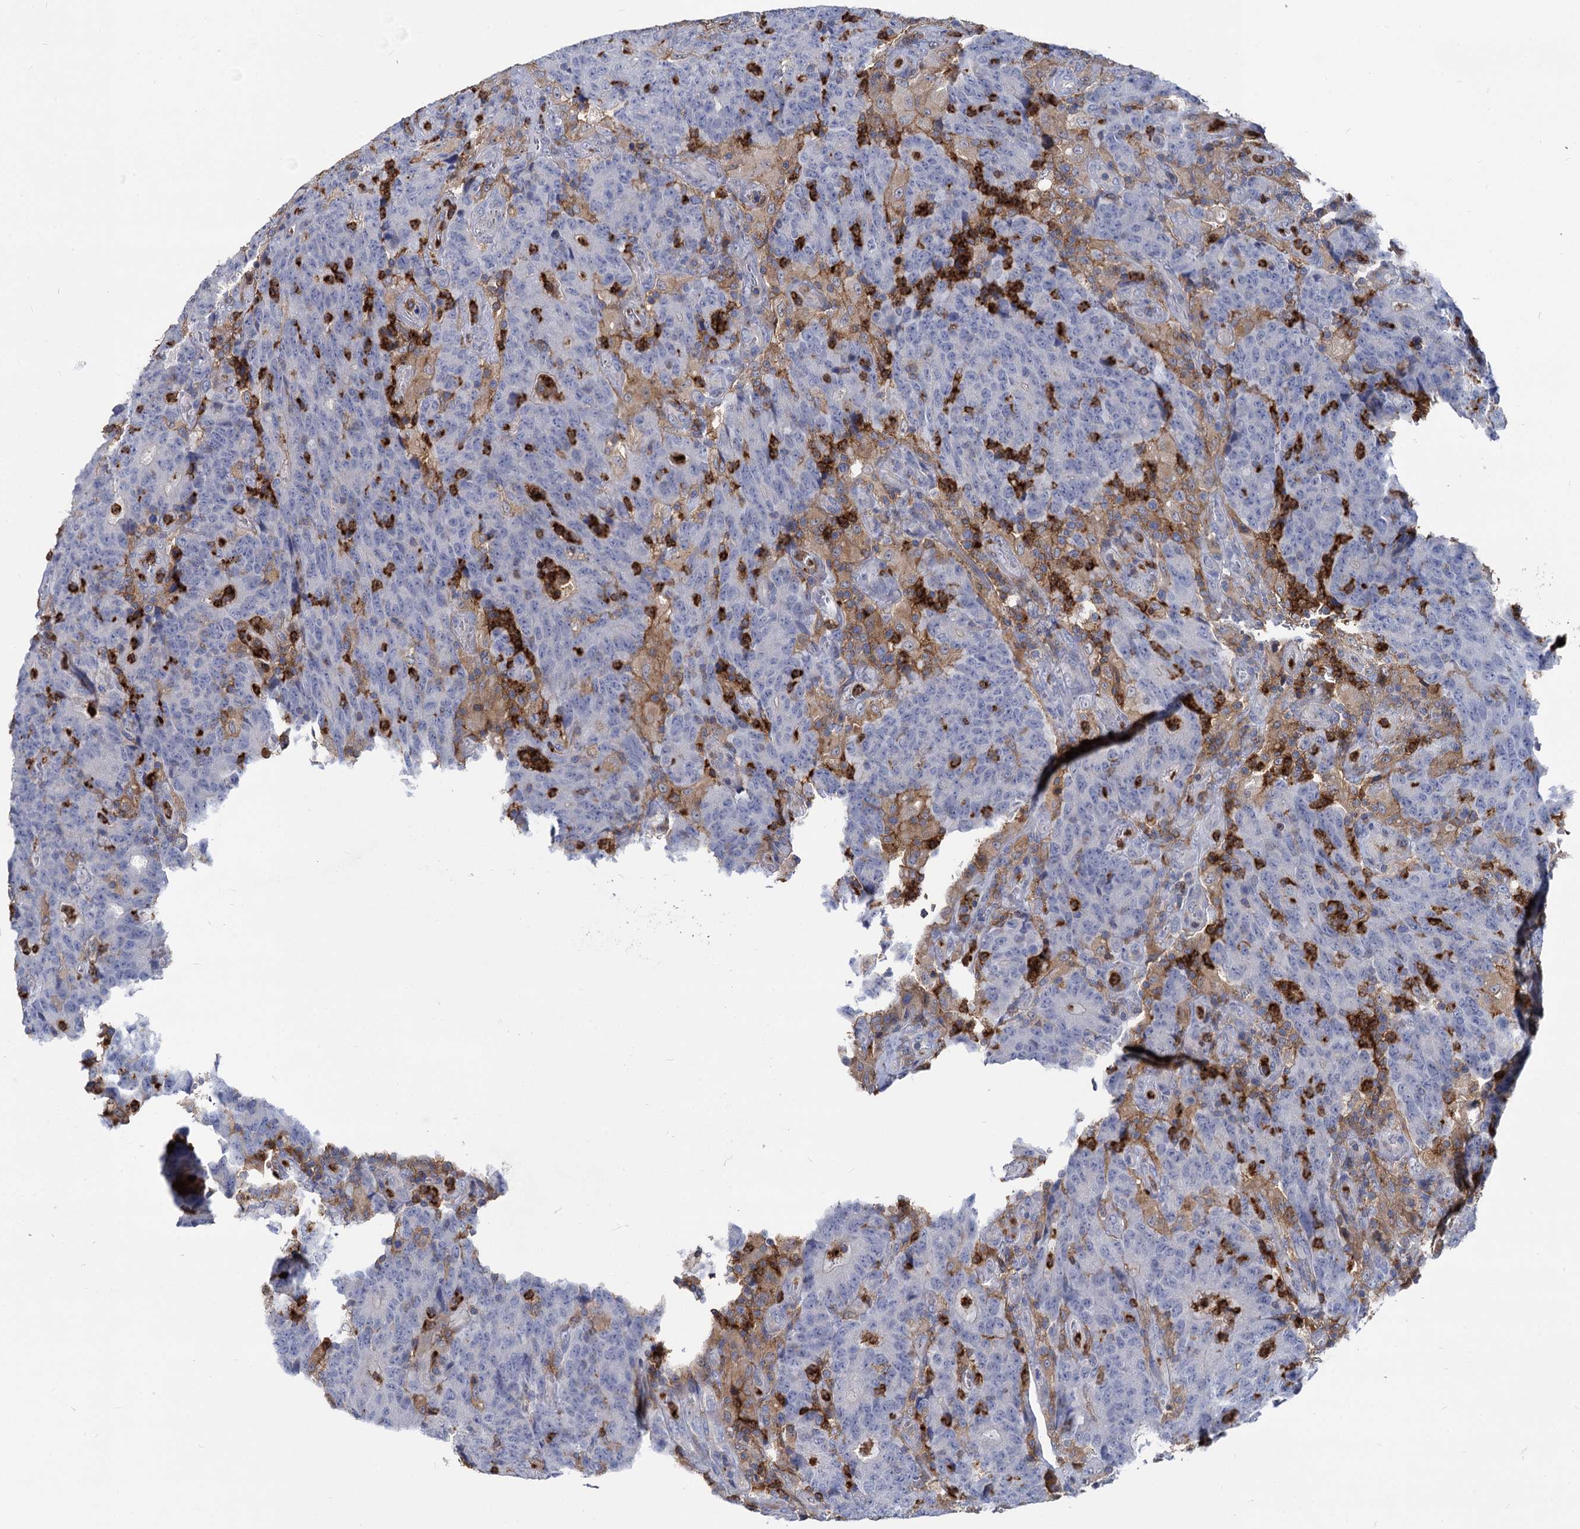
{"staining": {"intensity": "negative", "quantity": "none", "location": "none"}, "tissue": "colorectal cancer", "cell_type": "Tumor cells", "image_type": "cancer", "snomed": [{"axis": "morphology", "description": "Adenocarcinoma, NOS"}, {"axis": "topography", "description": "Colon"}], "caption": "The IHC image has no significant staining in tumor cells of colorectal cancer tissue.", "gene": "RHOG", "patient": {"sex": "female", "age": 75}}